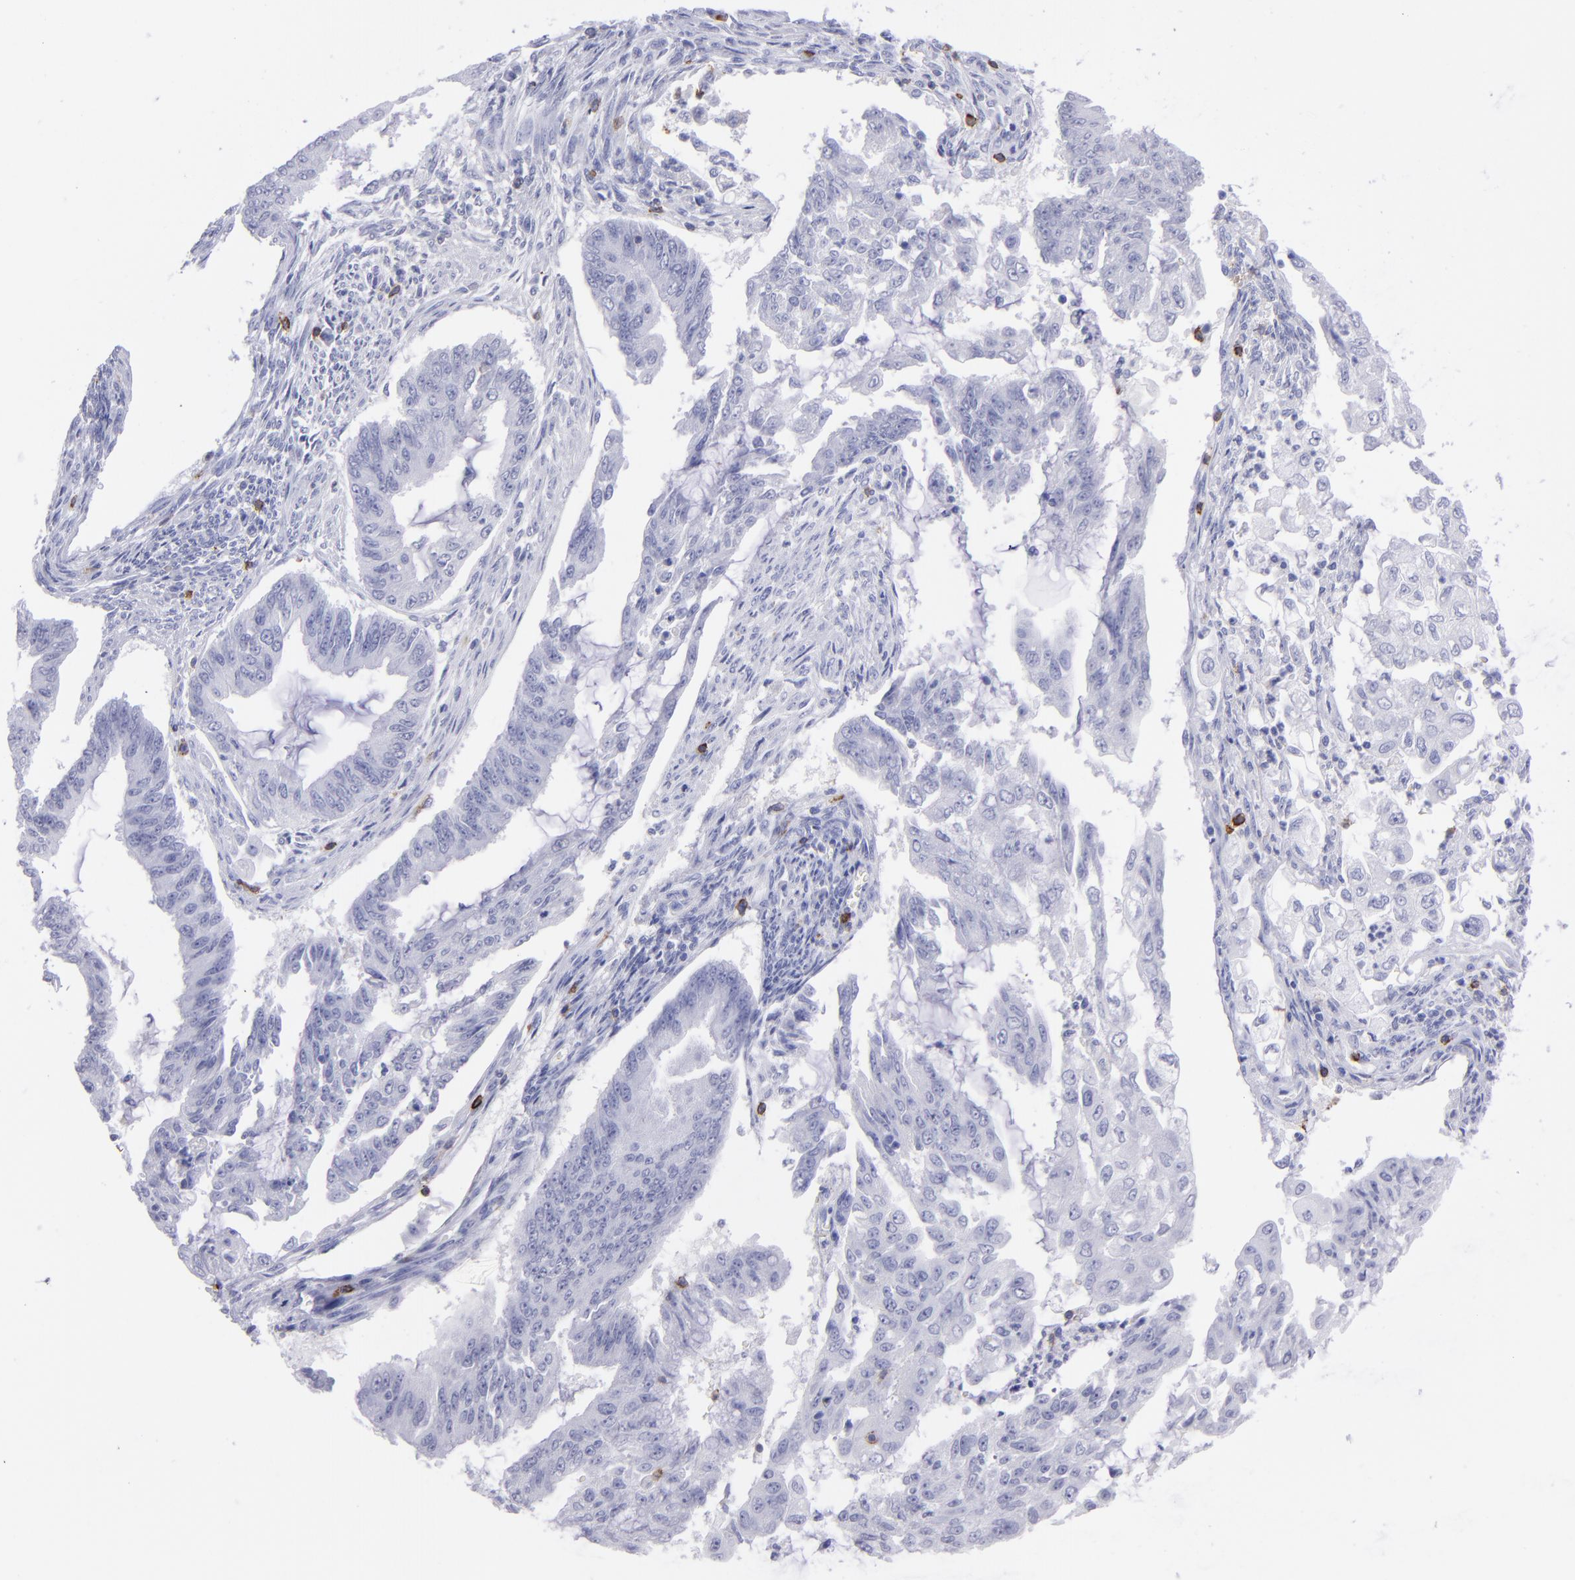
{"staining": {"intensity": "negative", "quantity": "none", "location": "none"}, "tissue": "endometrial cancer", "cell_type": "Tumor cells", "image_type": "cancer", "snomed": [{"axis": "morphology", "description": "Adenocarcinoma, NOS"}, {"axis": "topography", "description": "Endometrium"}], "caption": "Endometrial cancer (adenocarcinoma) was stained to show a protein in brown. There is no significant expression in tumor cells.", "gene": "CD6", "patient": {"sex": "female", "age": 75}}